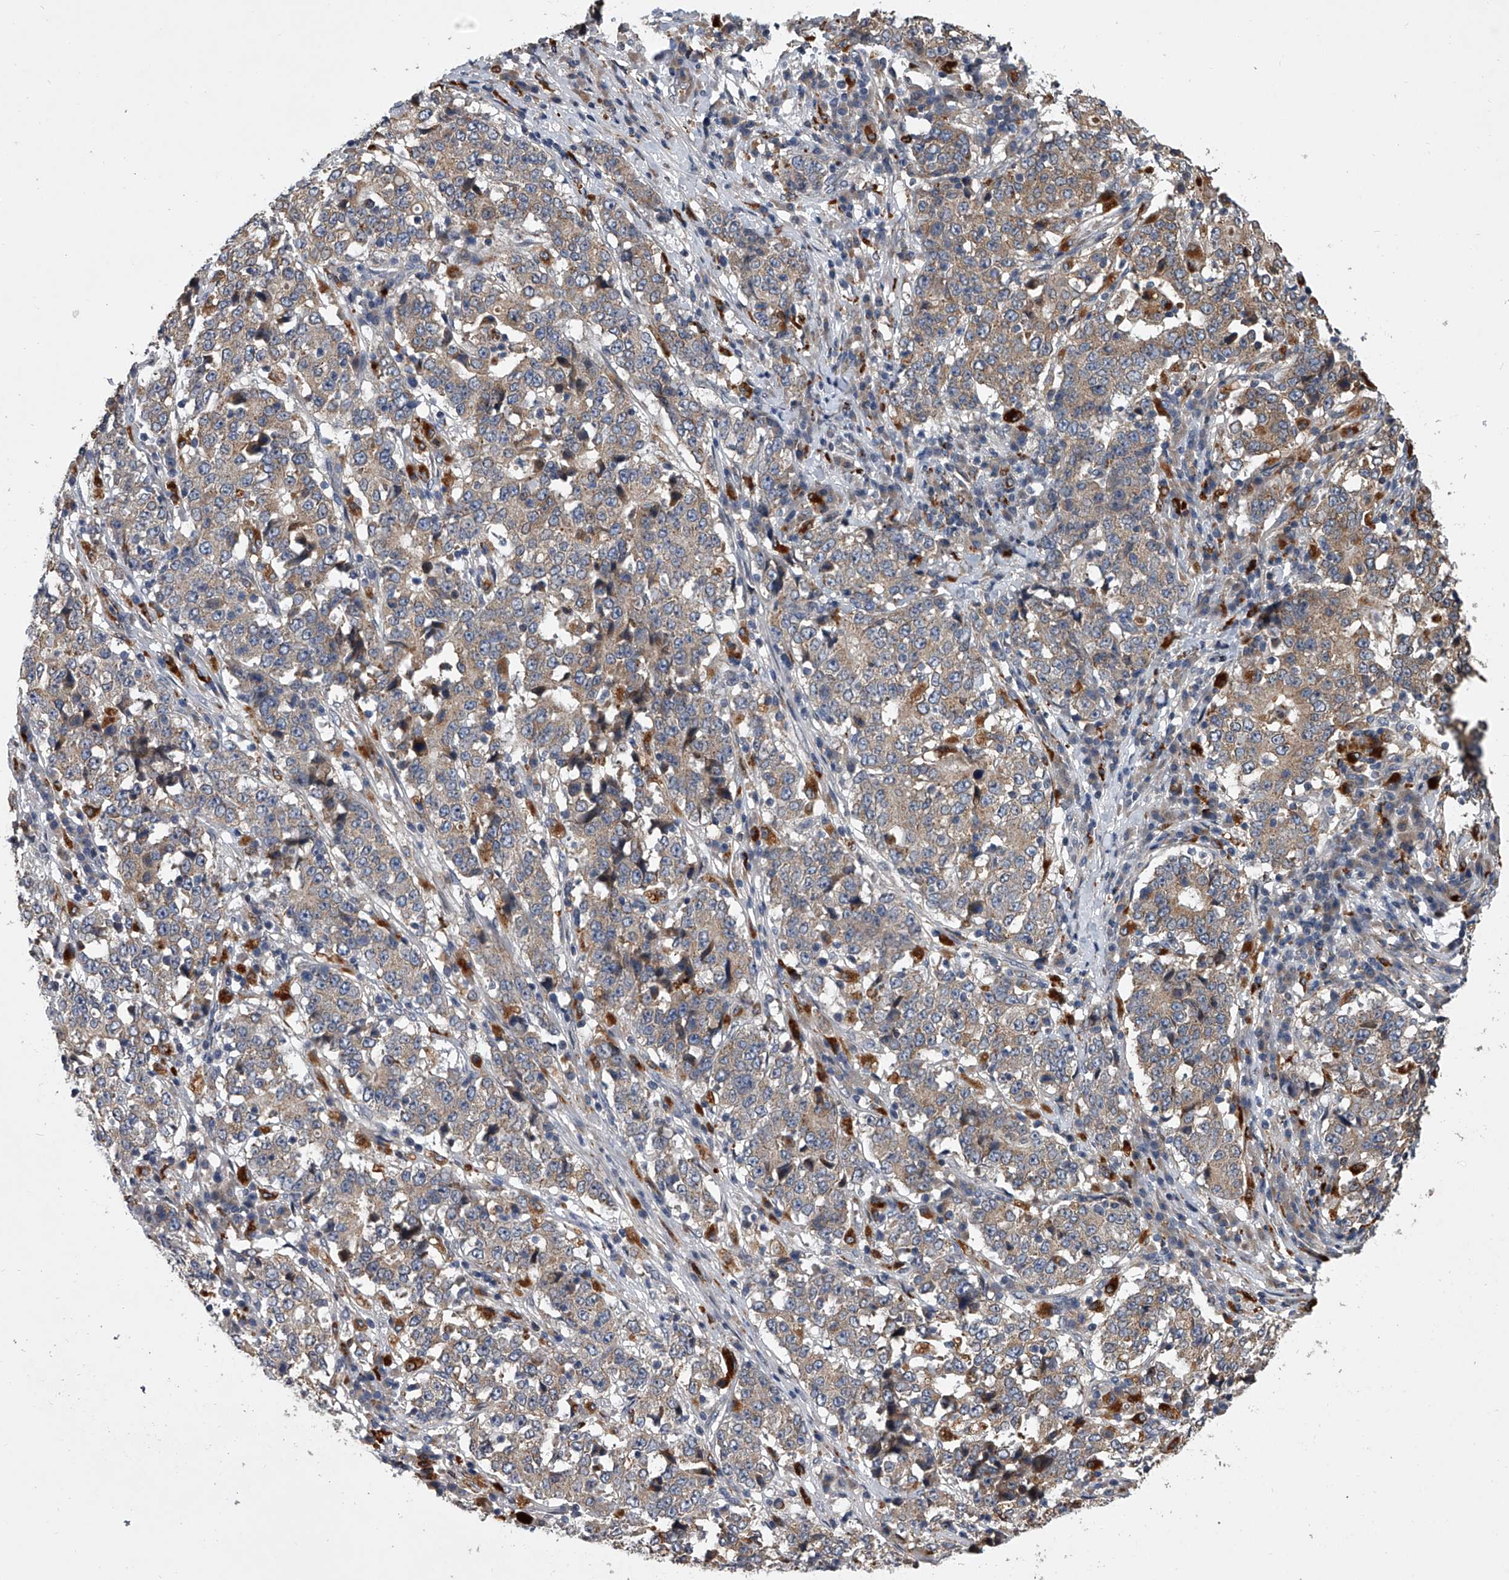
{"staining": {"intensity": "weak", "quantity": "25%-75%", "location": "cytoplasmic/membranous"}, "tissue": "stomach cancer", "cell_type": "Tumor cells", "image_type": "cancer", "snomed": [{"axis": "morphology", "description": "Adenocarcinoma, NOS"}, {"axis": "topography", "description": "Stomach"}], "caption": "IHC of stomach cancer demonstrates low levels of weak cytoplasmic/membranous staining in approximately 25%-75% of tumor cells.", "gene": "TRIM8", "patient": {"sex": "male", "age": 59}}